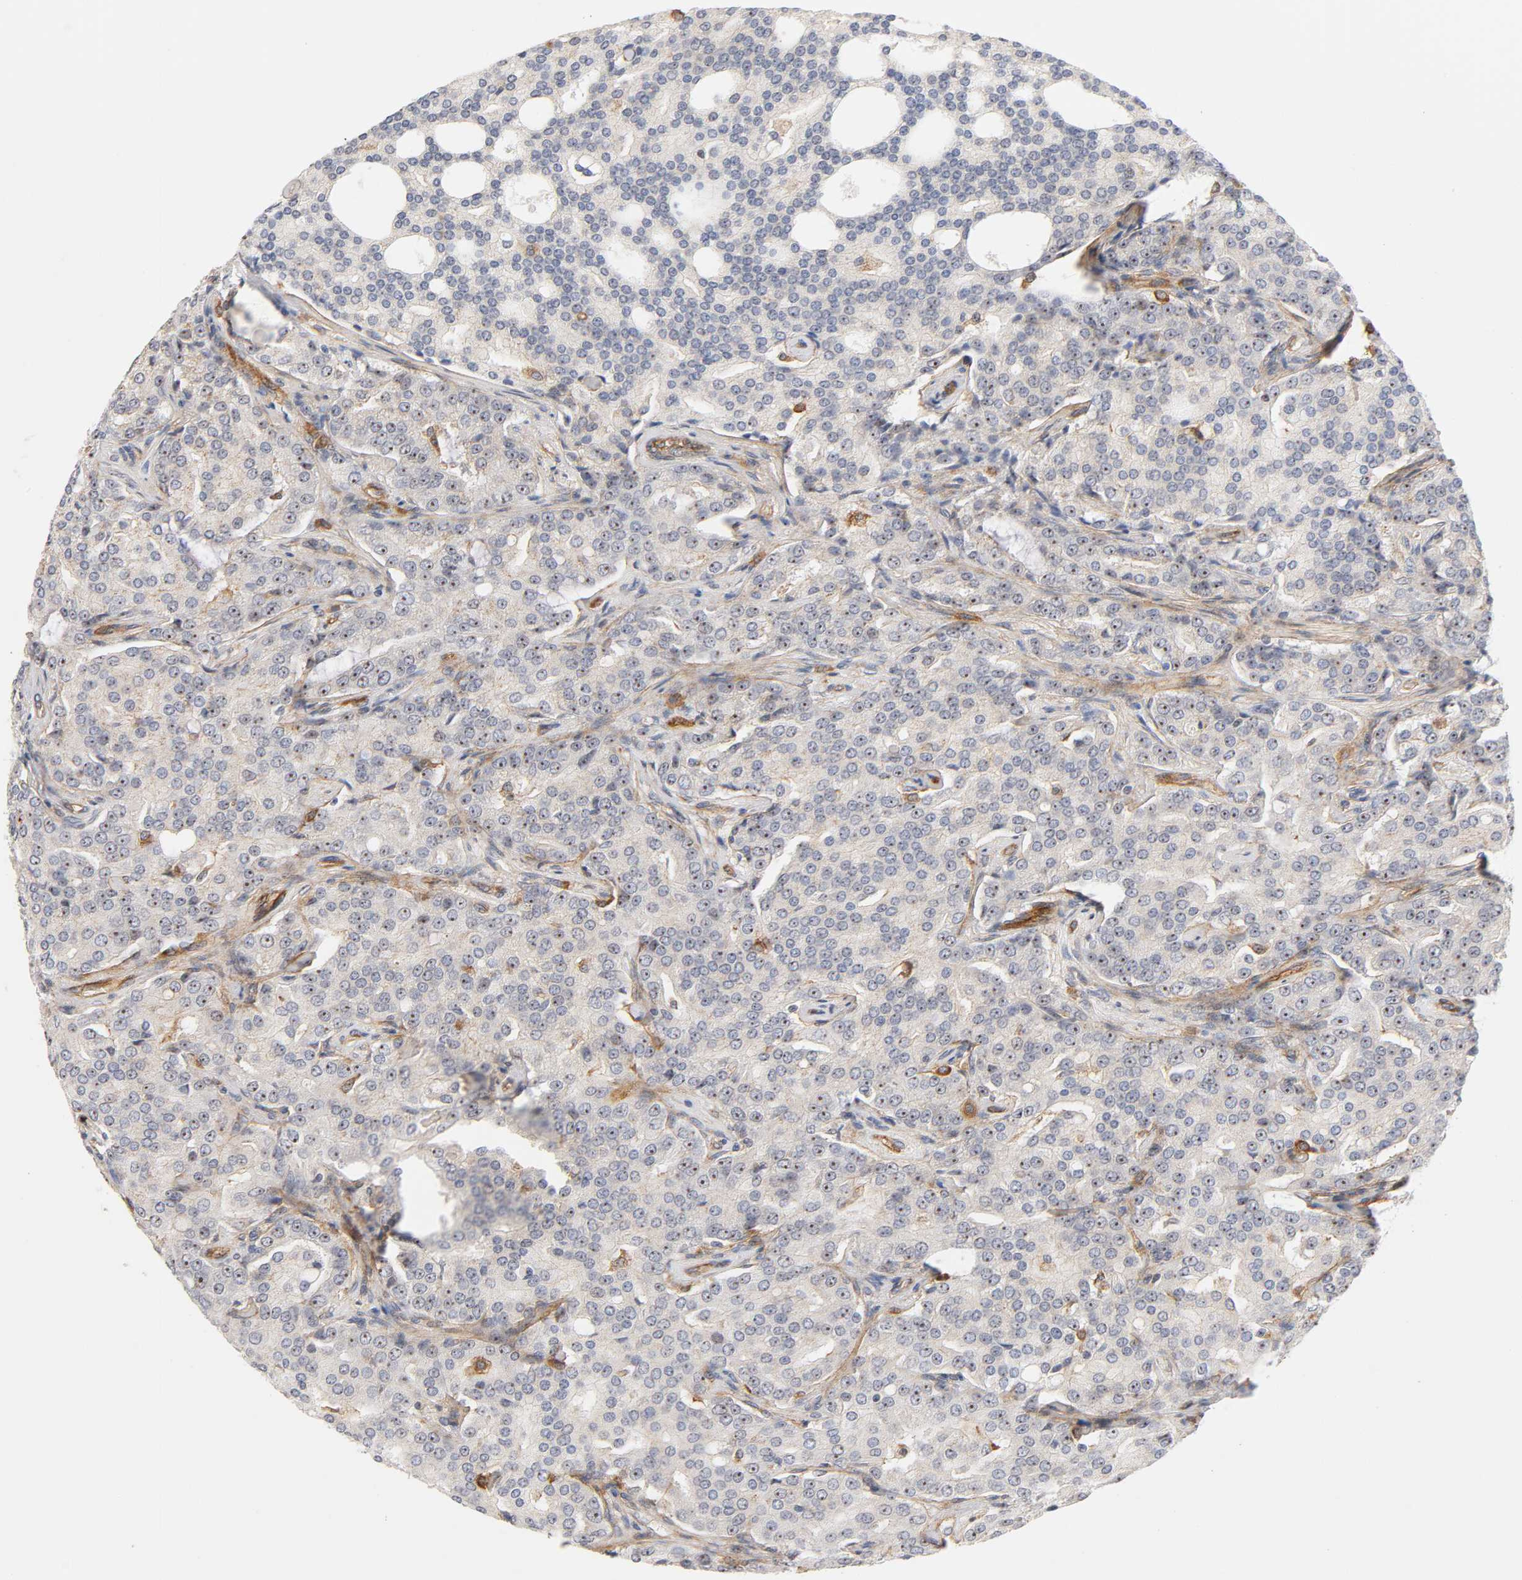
{"staining": {"intensity": "strong", "quantity": "25%-75%", "location": "cytoplasmic/membranous,nuclear"}, "tissue": "prostate cancer", "cell_type": "Tumor cells", "image_type": "cancer", "snomed": [{"axis": "morphology", "description": "Adenocarcinoma, High grade"}, {"axis": "topography", "description": "Prostate"}], "caption": "Protein staining displays strong cytoplasmic/membranous and nuclear positivity in approximately 25%-75% of tumor cells in adenocarcinoma (high-grade) (prostate).", "gene": "PLD1", "patient": {"sex": "male", "age": 72}}